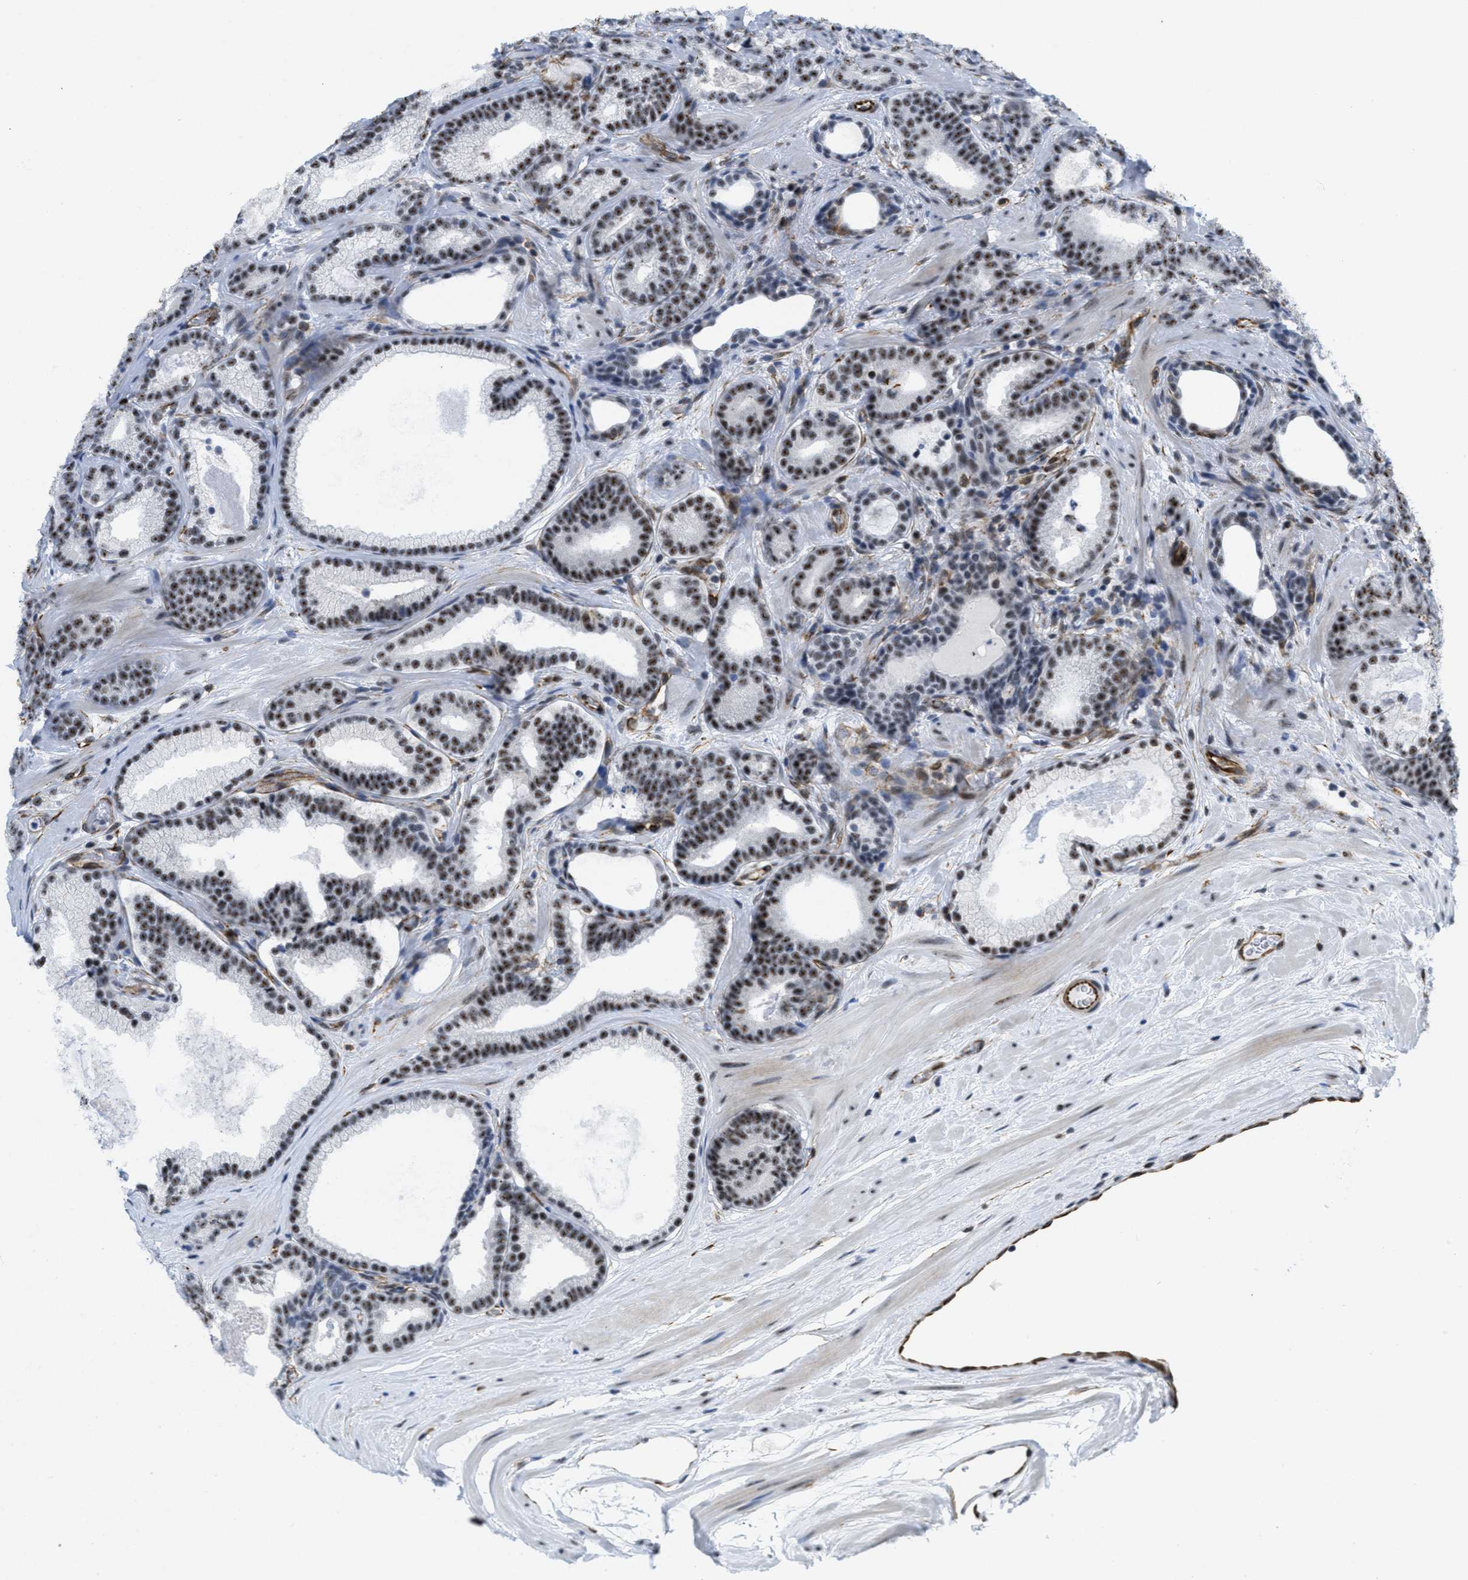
{"staining": {"intensity": "moderate", "quantity": ">75%", "location": "nuclear"}, "tissue": "prostate cancer", "cell_type": "Tumor cells", "image_type": "cancer", "snomed": [{"axis": "morphology", "description": "Adenocarcinoma, High grade"}, {"axis": "topography", "description": "Prostate"}], "caption": "Prostate cancer (high-grade adenocarcinoma) tissue demonstrates moderate nuclear expression in about >75% of tumor cells", "gene": "LRRC8B", "patient": {"sex": "male", "age": 60}}